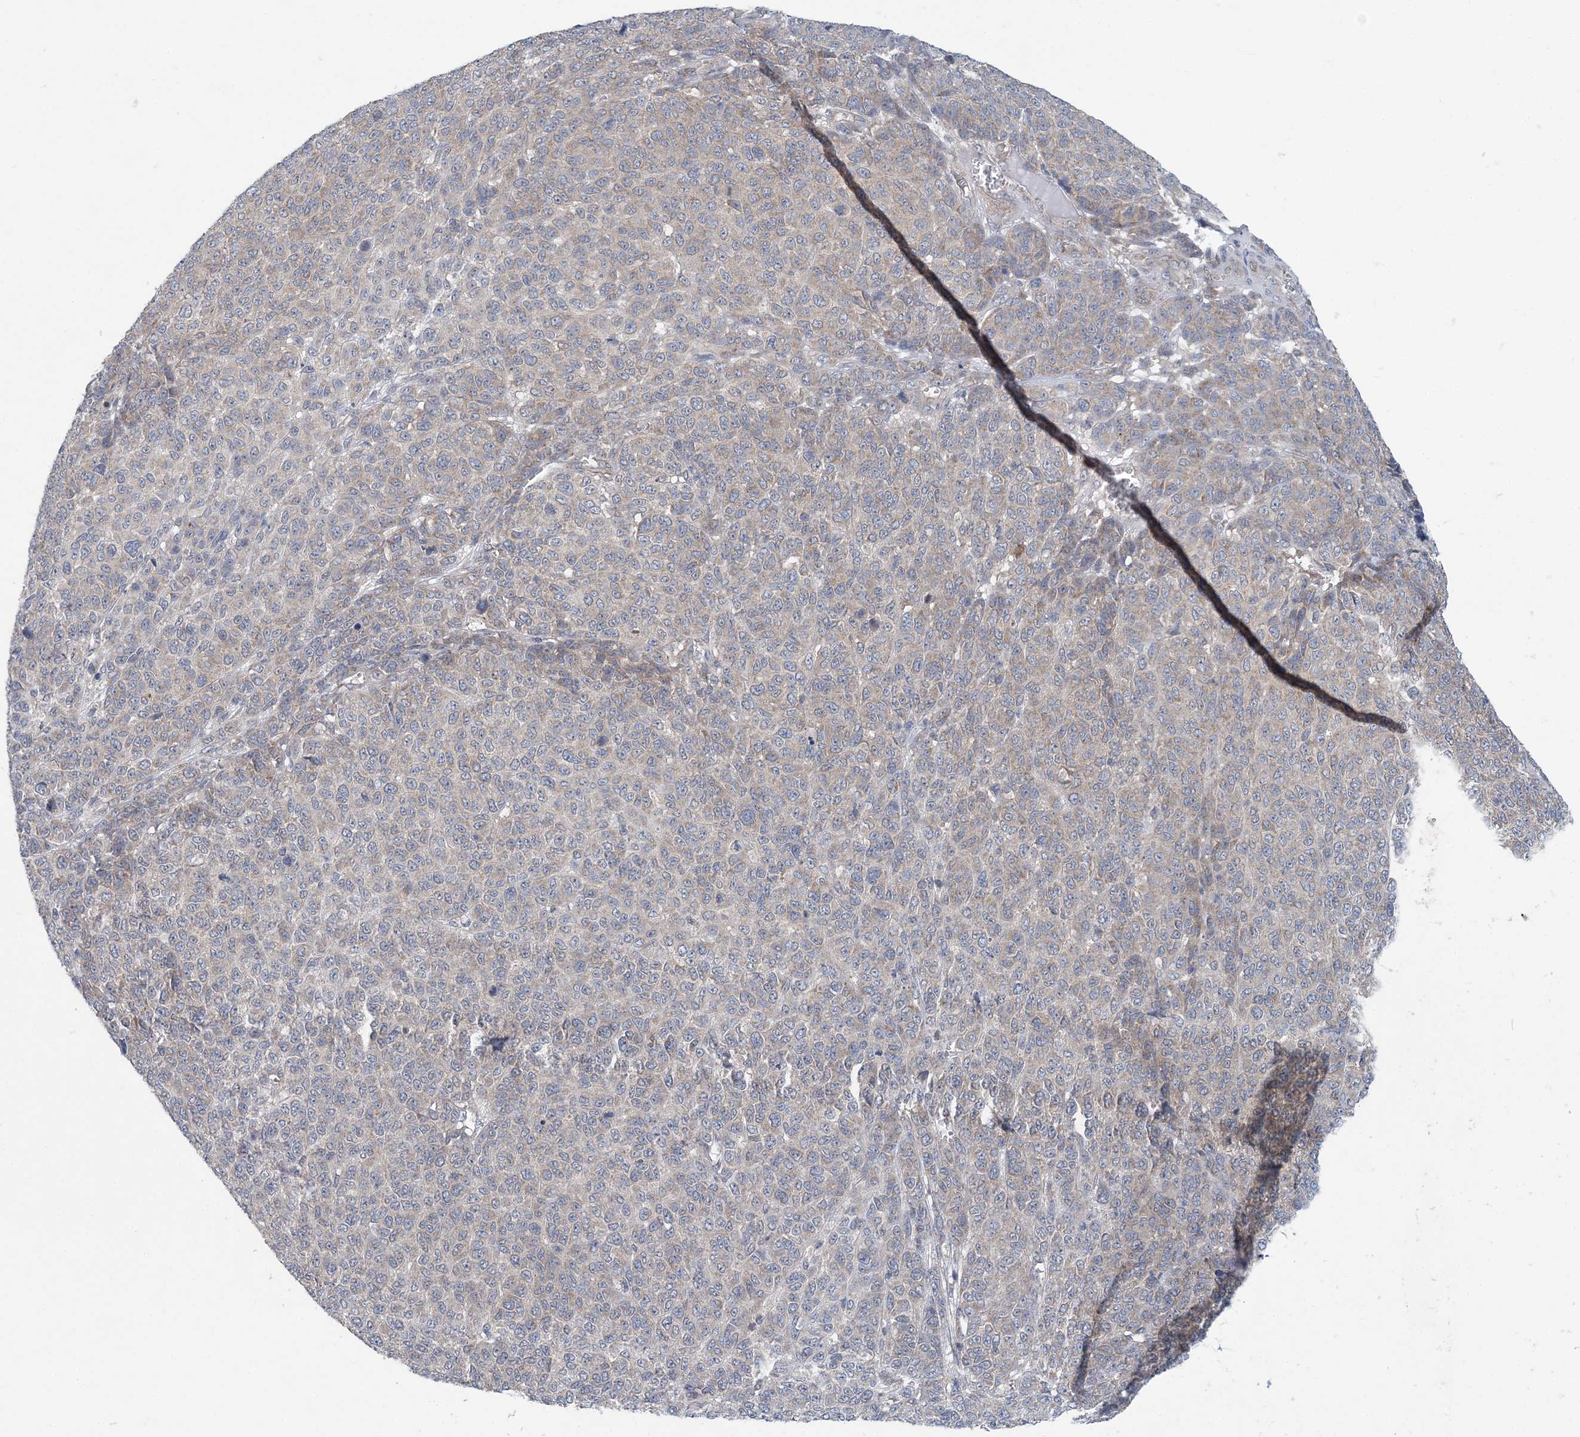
{"staining": {"intensity": "weak", "quantity": "25%-75%", "location": "cytoplasmic/membranous"}, "tissue": "melanoma", "cell_type": "Tumor cells", "image_type": "cancer", "snomed": [{"axis": "morphology", "description": "Malignant melanoma, NOS"}, {"axis": "topography", "description": "Skin"}], "caption": "Immunohistochemistry (DAB (3,3'-diaminobenzidine)) staining of human melanoma shows weak cytoplasmic/membranous protein expression in approximately 25%-75% of tumor cells. (DAB (3,3'-diaminobenzidine) = brown stain, brightfield microscopy at high magnification).", "gene": "COPE", "patient": {"sex": "male", "age": 49}}